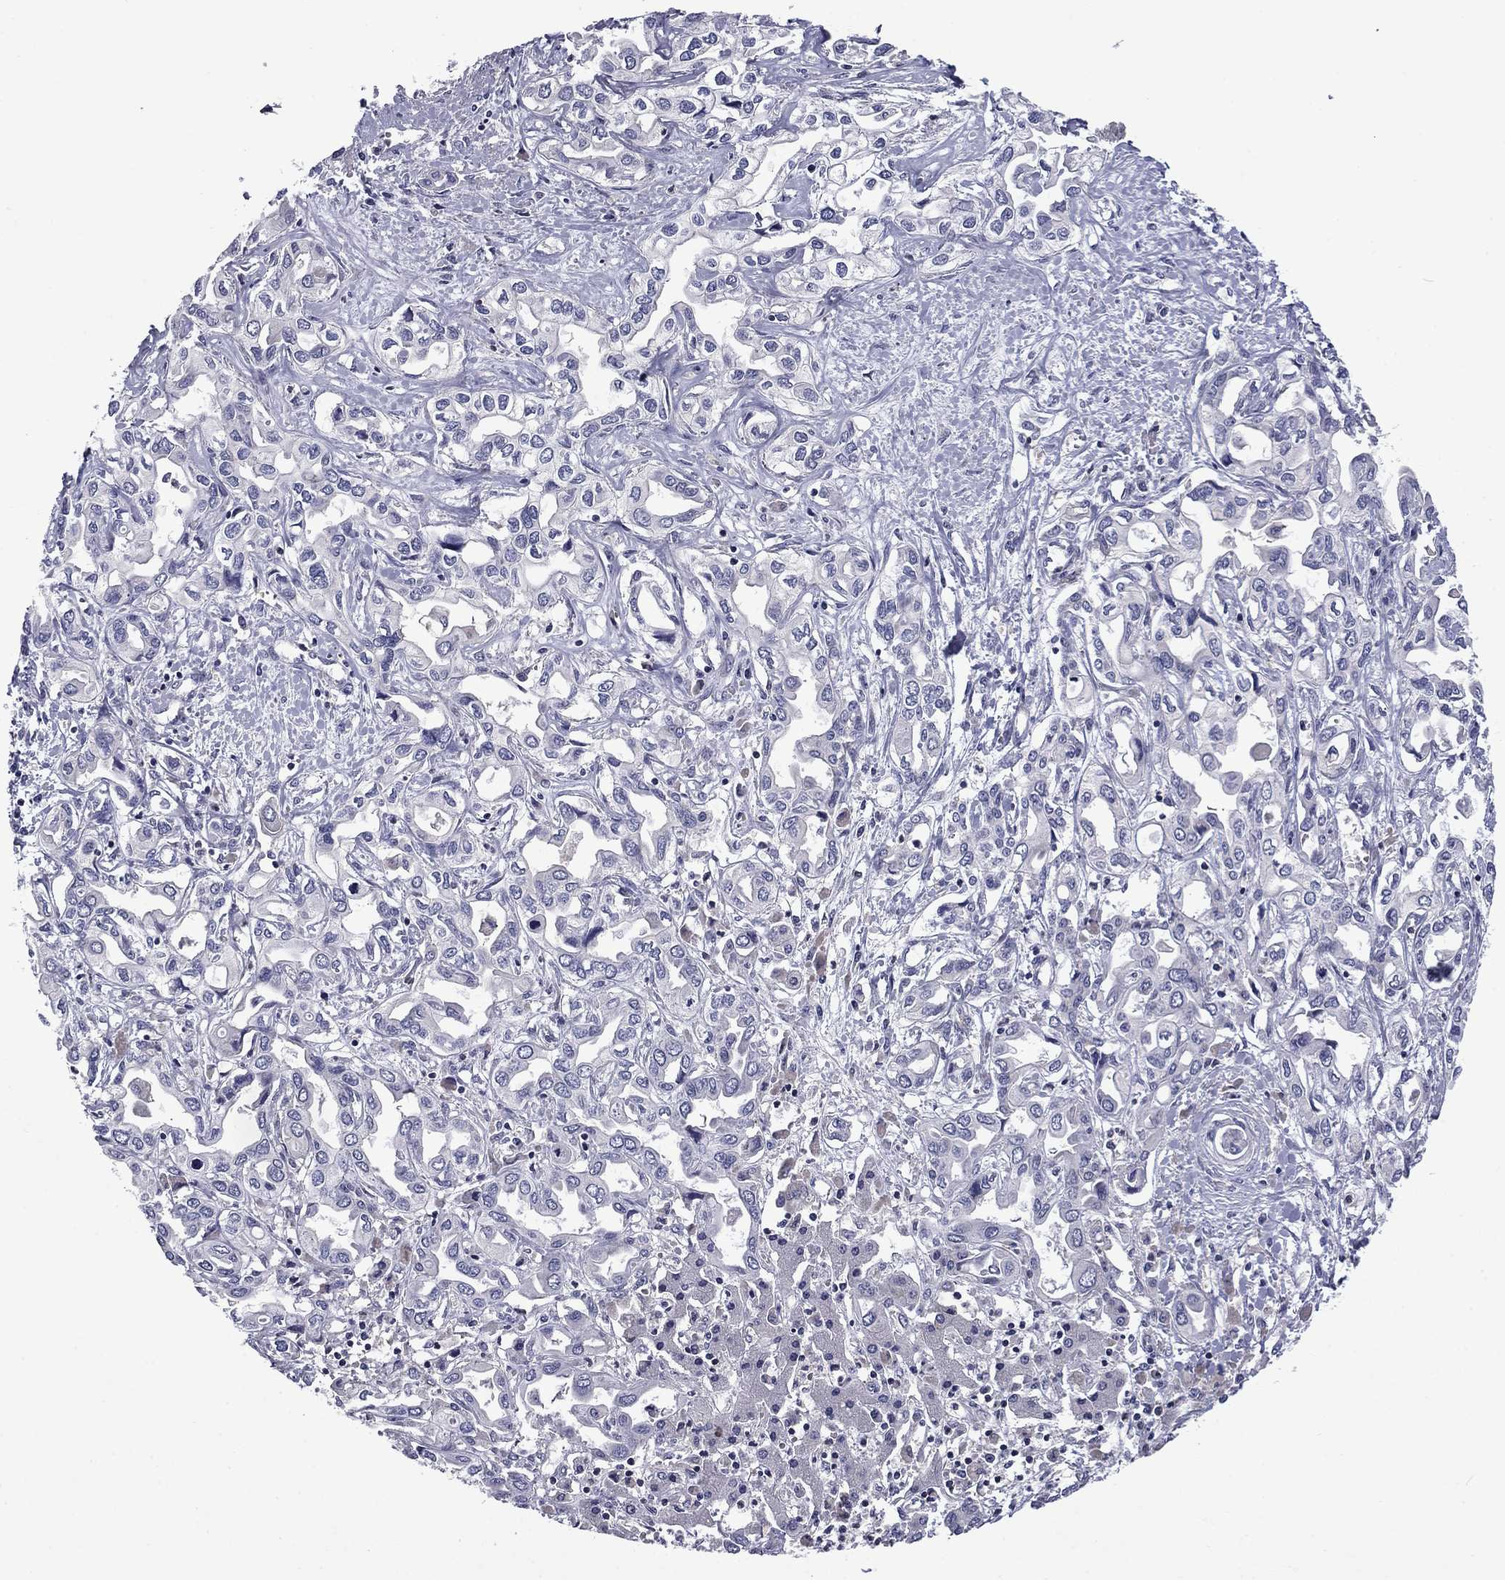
{"staining": {"intensity": "negative", "quantity": "none", "location": "none"}, "tissue": "liver cancer", "cell_type": "Tumor cells", "image_type": "cancer", "snomed": [{"axis": "morphology", "description": "Cholangiocarcinoma"}, {"axis": "topography", "description": "Liver"}], "caption": "Micrograph shows no significant protein expression in tumor cells of liver cancer (cholangiocarcinoma).", "gene": "ARHGAP45", "patient": {"sex": "female", "age": 64}}